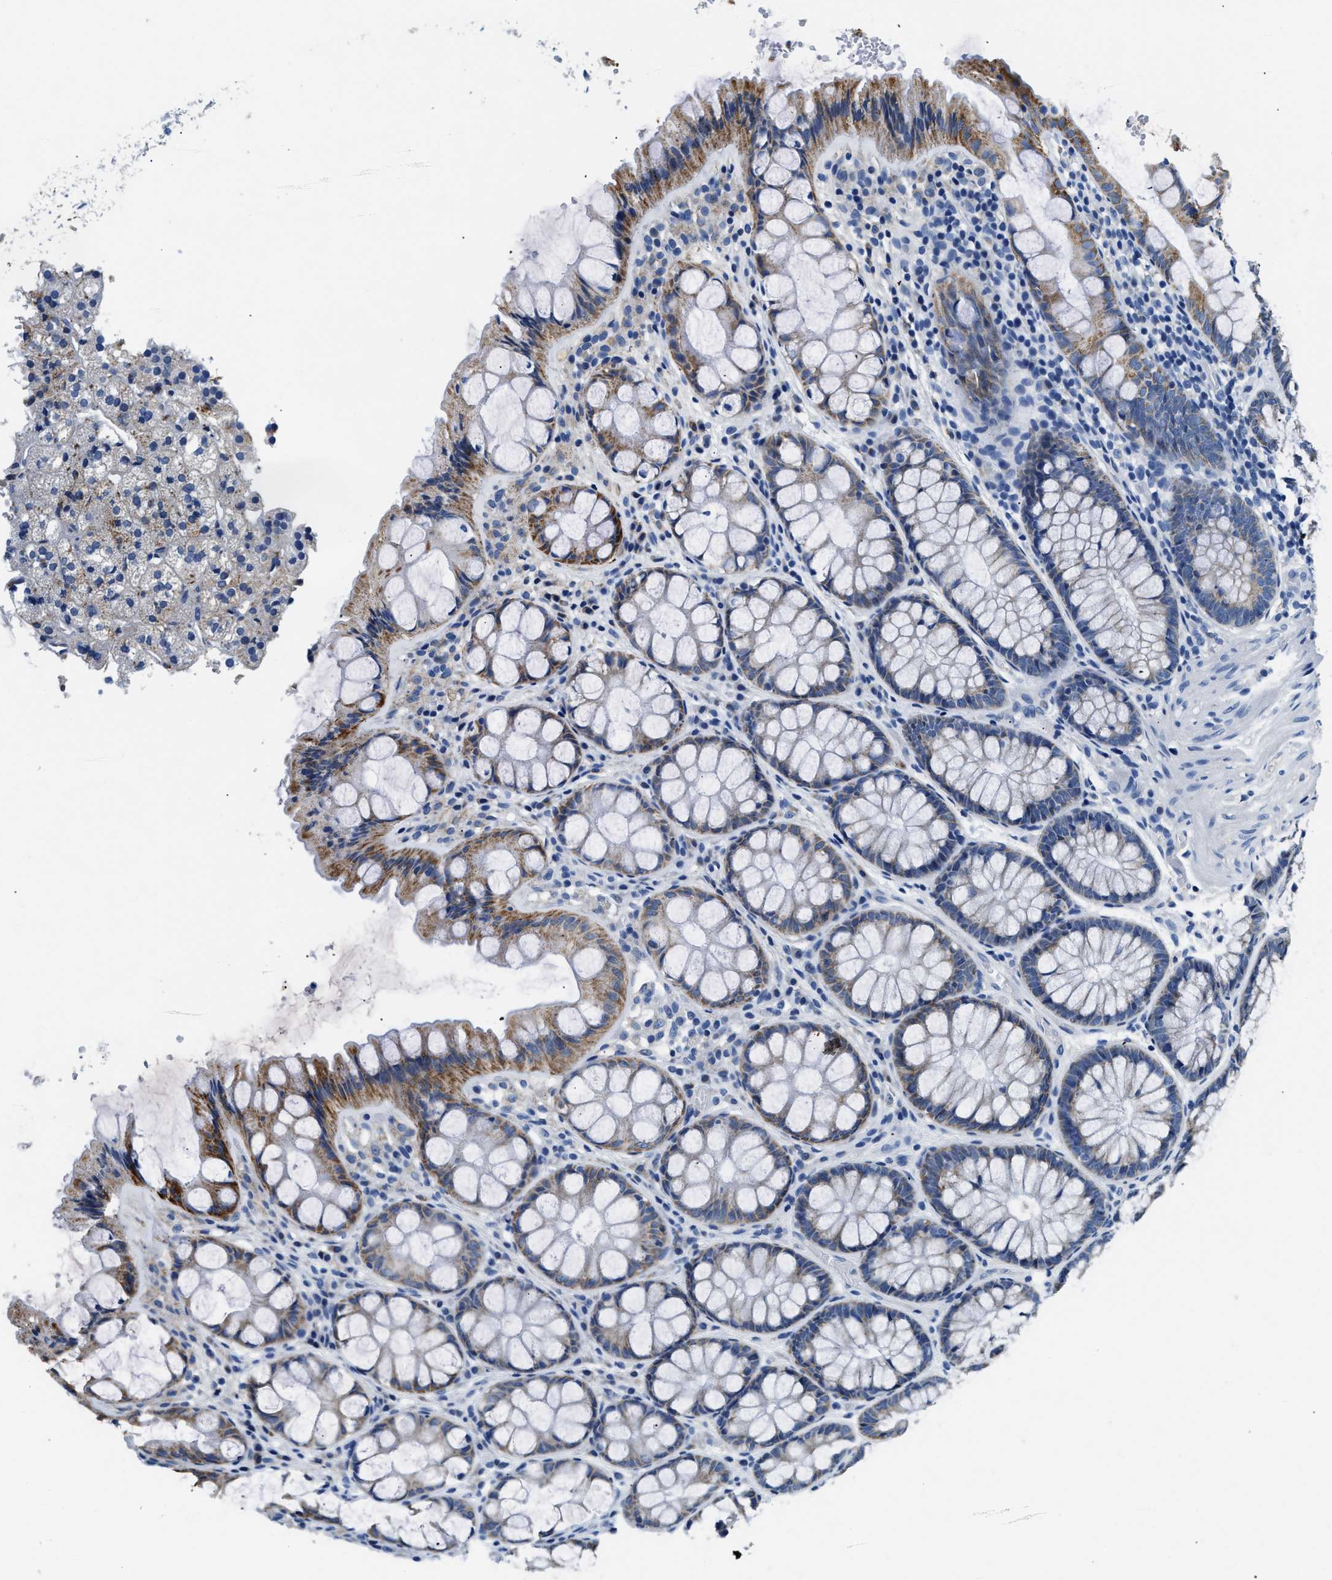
{"staining": {"intensity": "negative", "quantity": "none", "location": "none"}, "tissue": "colon", "cell_type": "Endothelial cells", "image_type": "normal", "snomed": [{"axis": "morphology", "description": "Normal tissue, NOS"}, {"axis": "topography", "description": "Colon"}], "caption": "A high-resolution image shows immunohistochemistry staining of normal colon, which reveals no significant expression in endothelial cells.", "gene": "PCK2", "patient": {"sex": "male", "age": 47}}